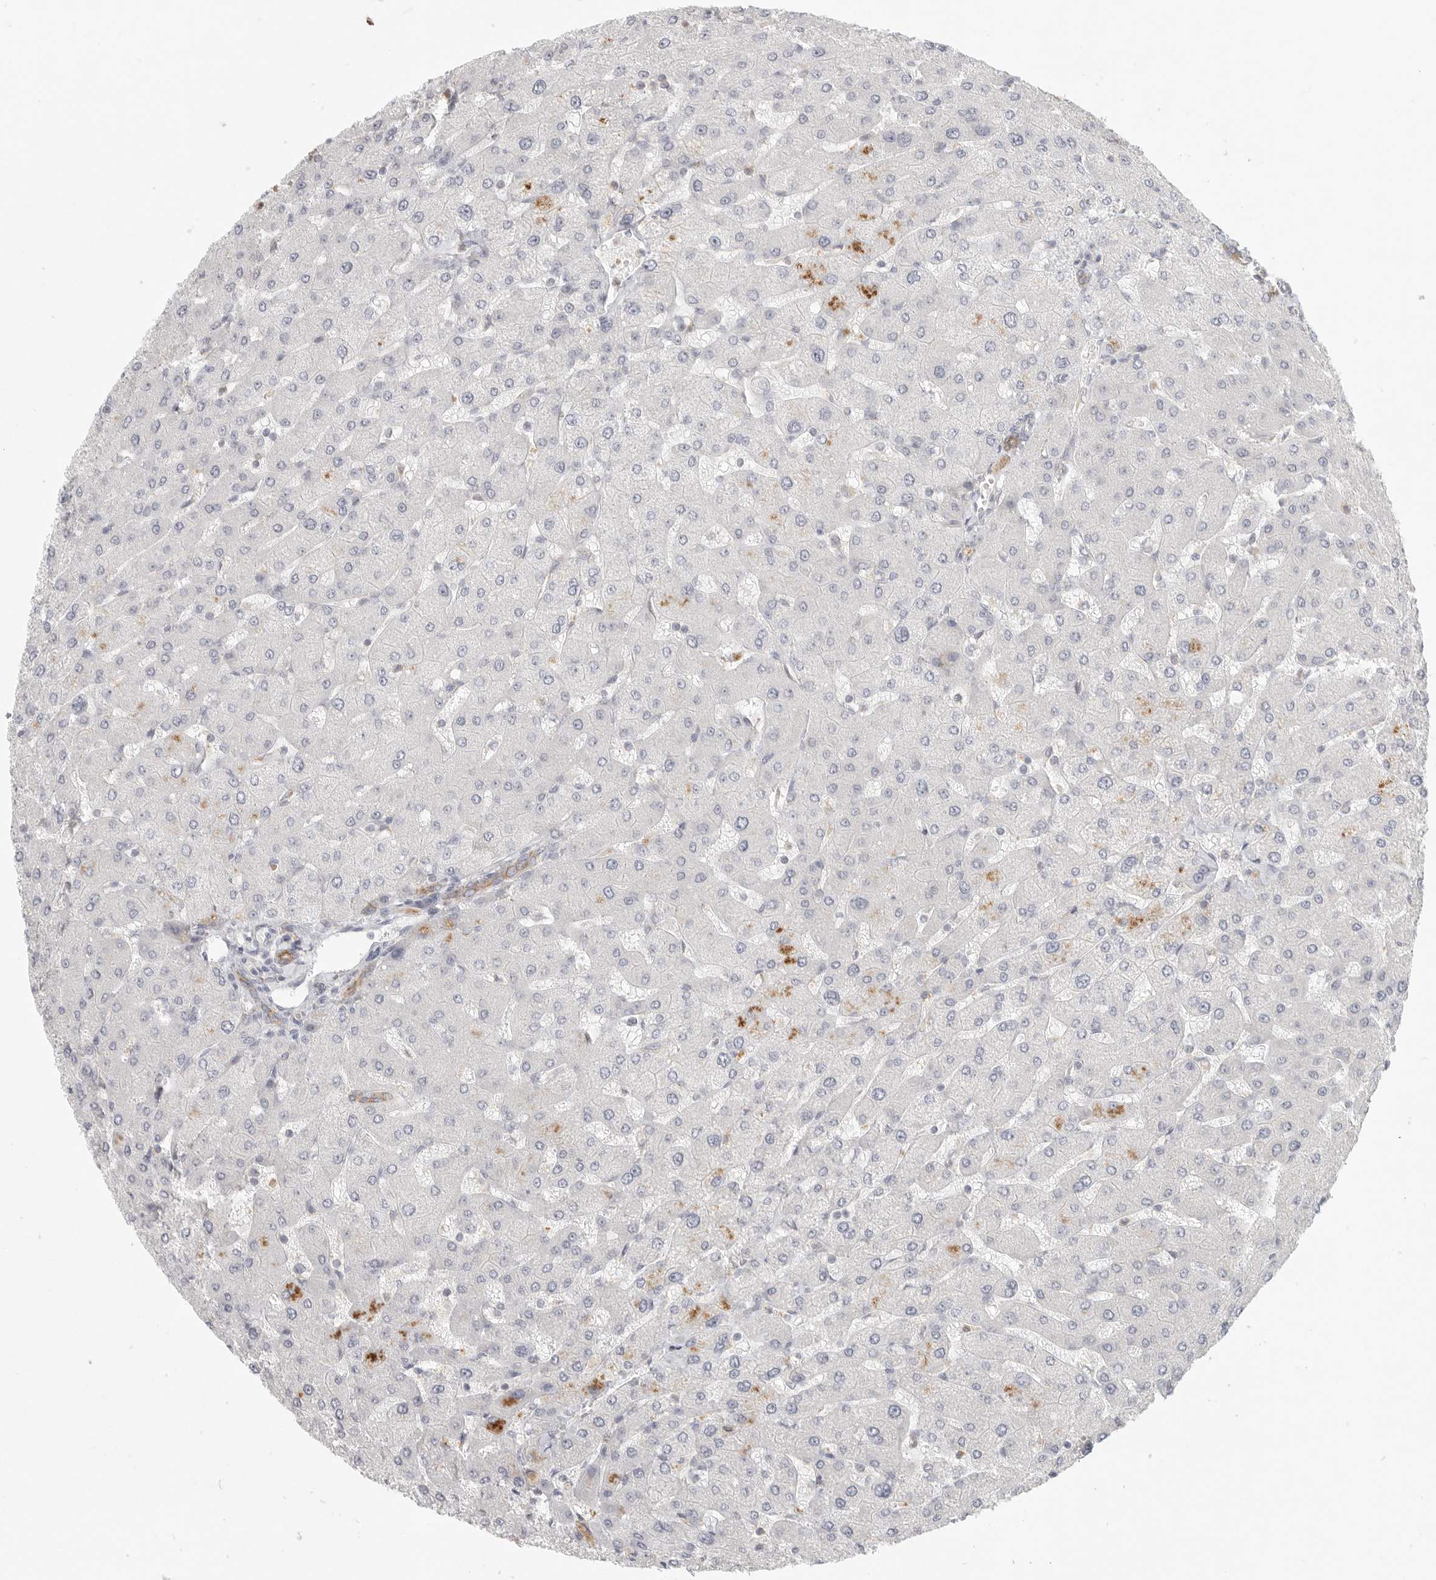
{"staining": {"intensity": "moderate", "quantity": ">75%", "location": "cytoplasmic/membranous"}, "tissue": "liver", "cell_type": "Cholangiocytes", "image_type": "normal", "snomed": [{"axis": "morphology", "description": "Normal tissue, NOS"}, {"axis": "topography", "description": "Liver"}], "caption": "This micrograph demonstrates immunohistochemistry staining of benign liver, with medium moderate cytoplasmic/membranous positivity in about >75% of cholangiocytes.", "gene": "SLC25A26", "patient": {"sex": "male", "age": 55}}